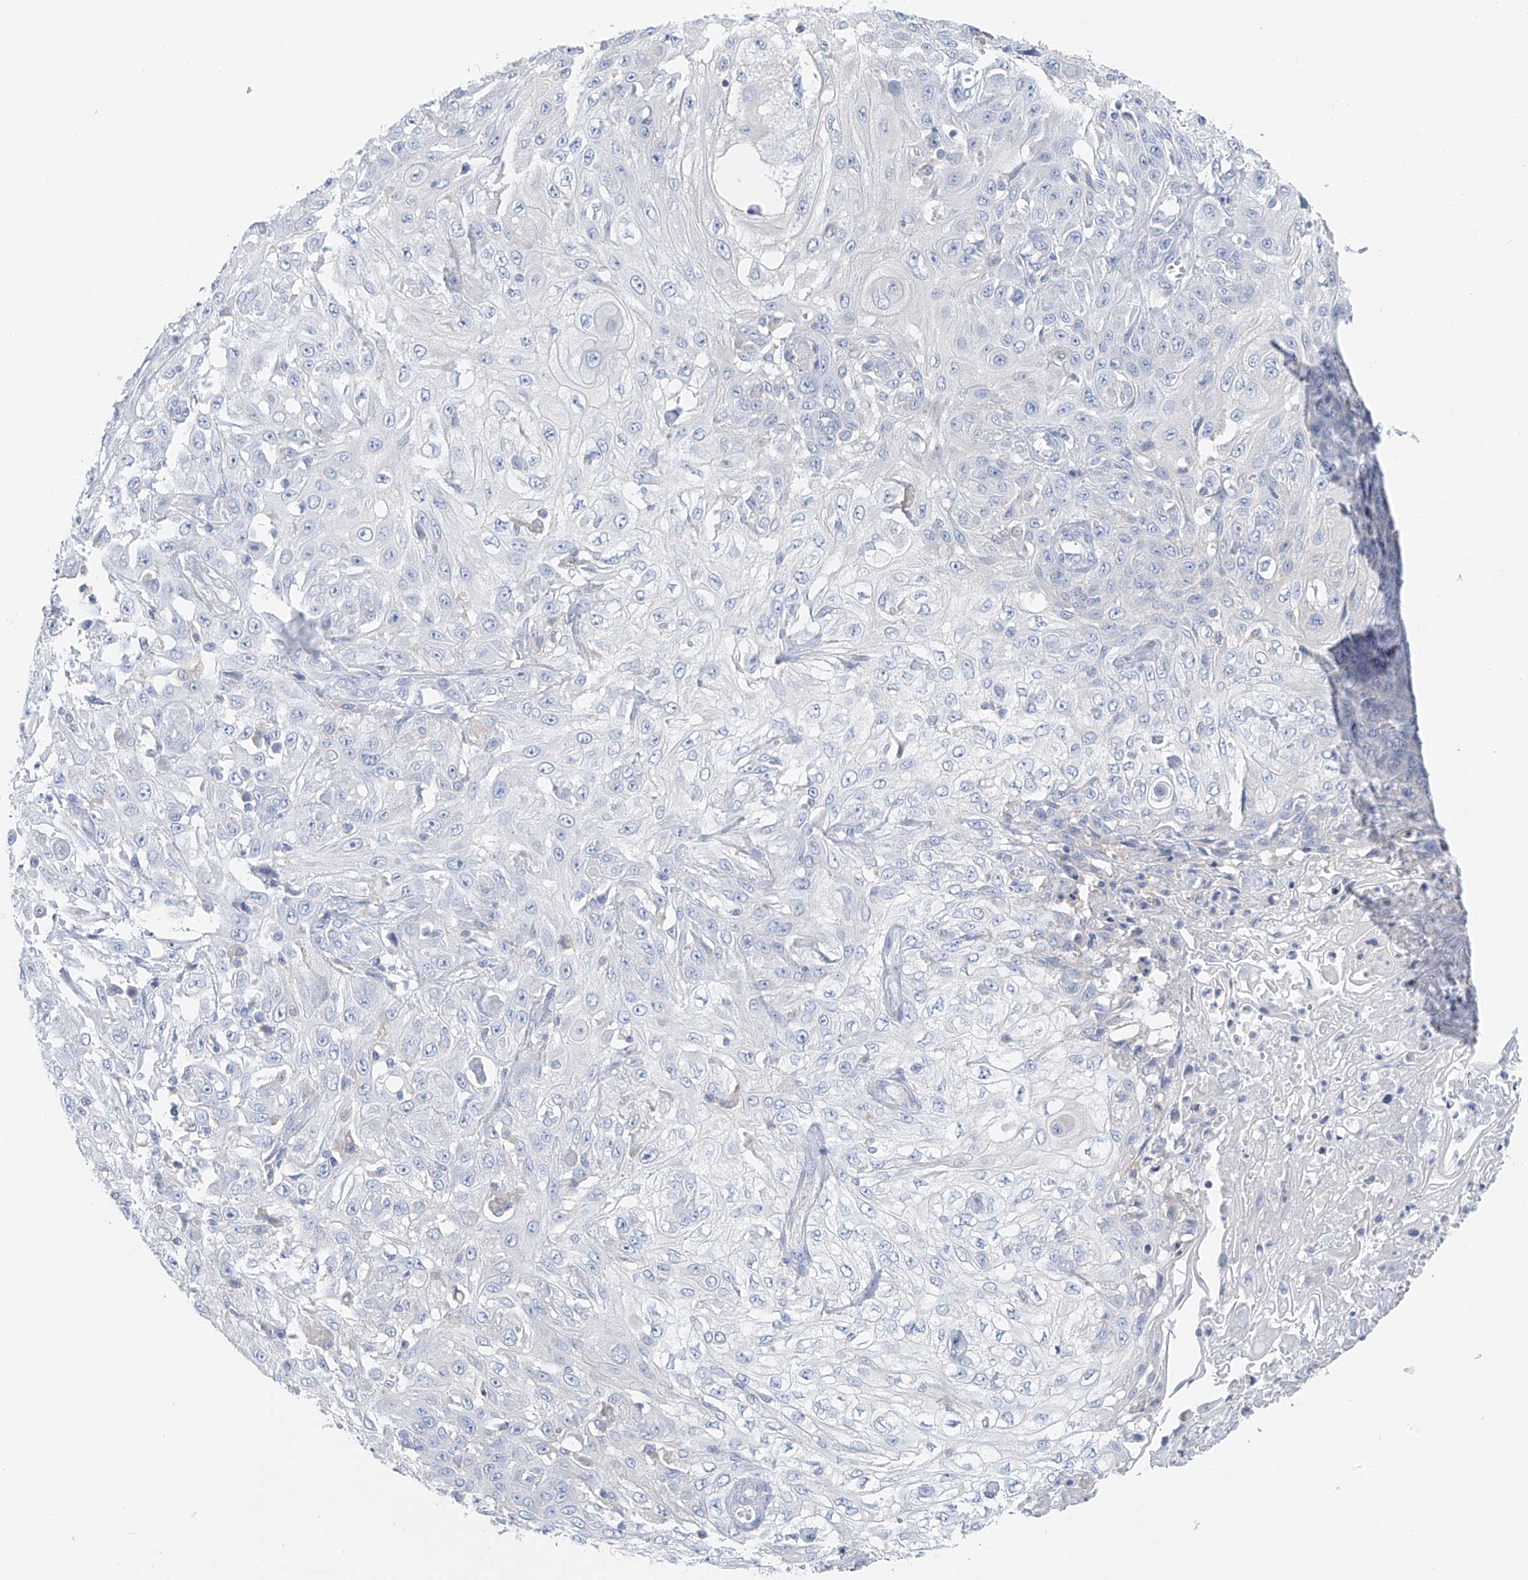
{"staining": {"intensity": "negative", "quantity": "none", "location": "none"}, "tissue": "skin cancer", "cell_type": "Tumor cells", "image_type": "cancer", "snomed": [{"axis": "morphology", "description": "Squamous cell carcinoma, NOS"}, {"axis": "morphology", "description": "Squamous cell carcinoma, metastatic, NOS"}, {"axis": "topography", "description": "Skin"}, {"axis": "topography", "description": "Lymph node"}], "caption": "IHC photomicrograph of skin metastatic squamous cell carcinoma stained for a protein (brown), which shows no expression in tumor cells.", "gene": "POMGNT2", "patient": {"sex": "male", "age": 75}}